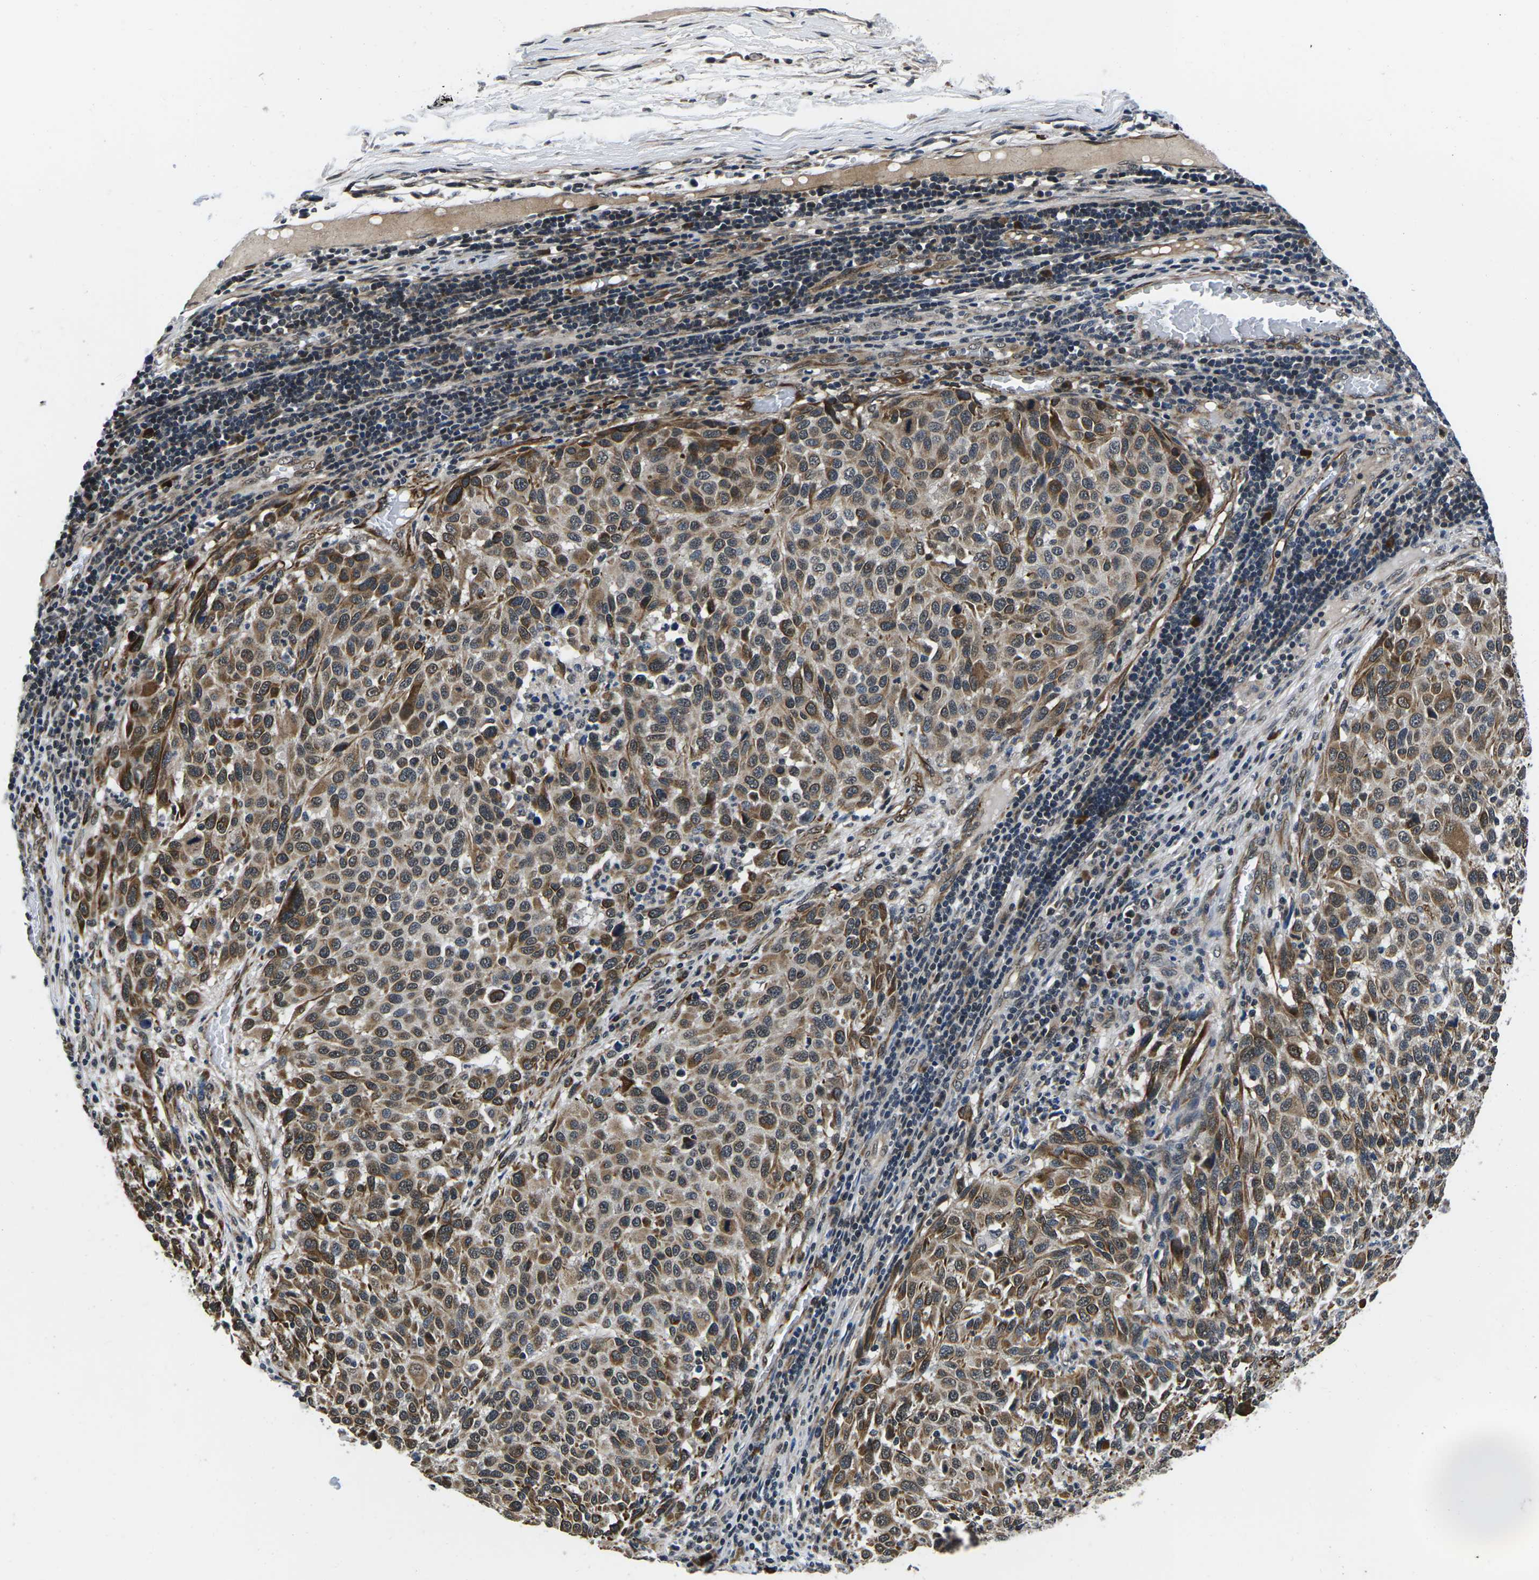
{"staining": {"intensity": "moderate", "quantity": ">75%", "location": "cytoplasmic/membranous,nuclear"}, "tissue": "melanoma", "cell_type": "Tumor cells", "image_type": "cancer", "snomed": [{"axis": "morphology", "description": "Malignant melanoma, Metastatic site"}, {"axis": "topography", "description": "Lymph node"}], "caption": "Human malignant melanoma (metastatic site) stained for a protein (brown) exhibits moderate cytoplasmic/membranous and nuclear positive expression in approximately >75% of tumor cells.", "gene": "CCNE1", "patient": {"sex": "male", "age": 61}}